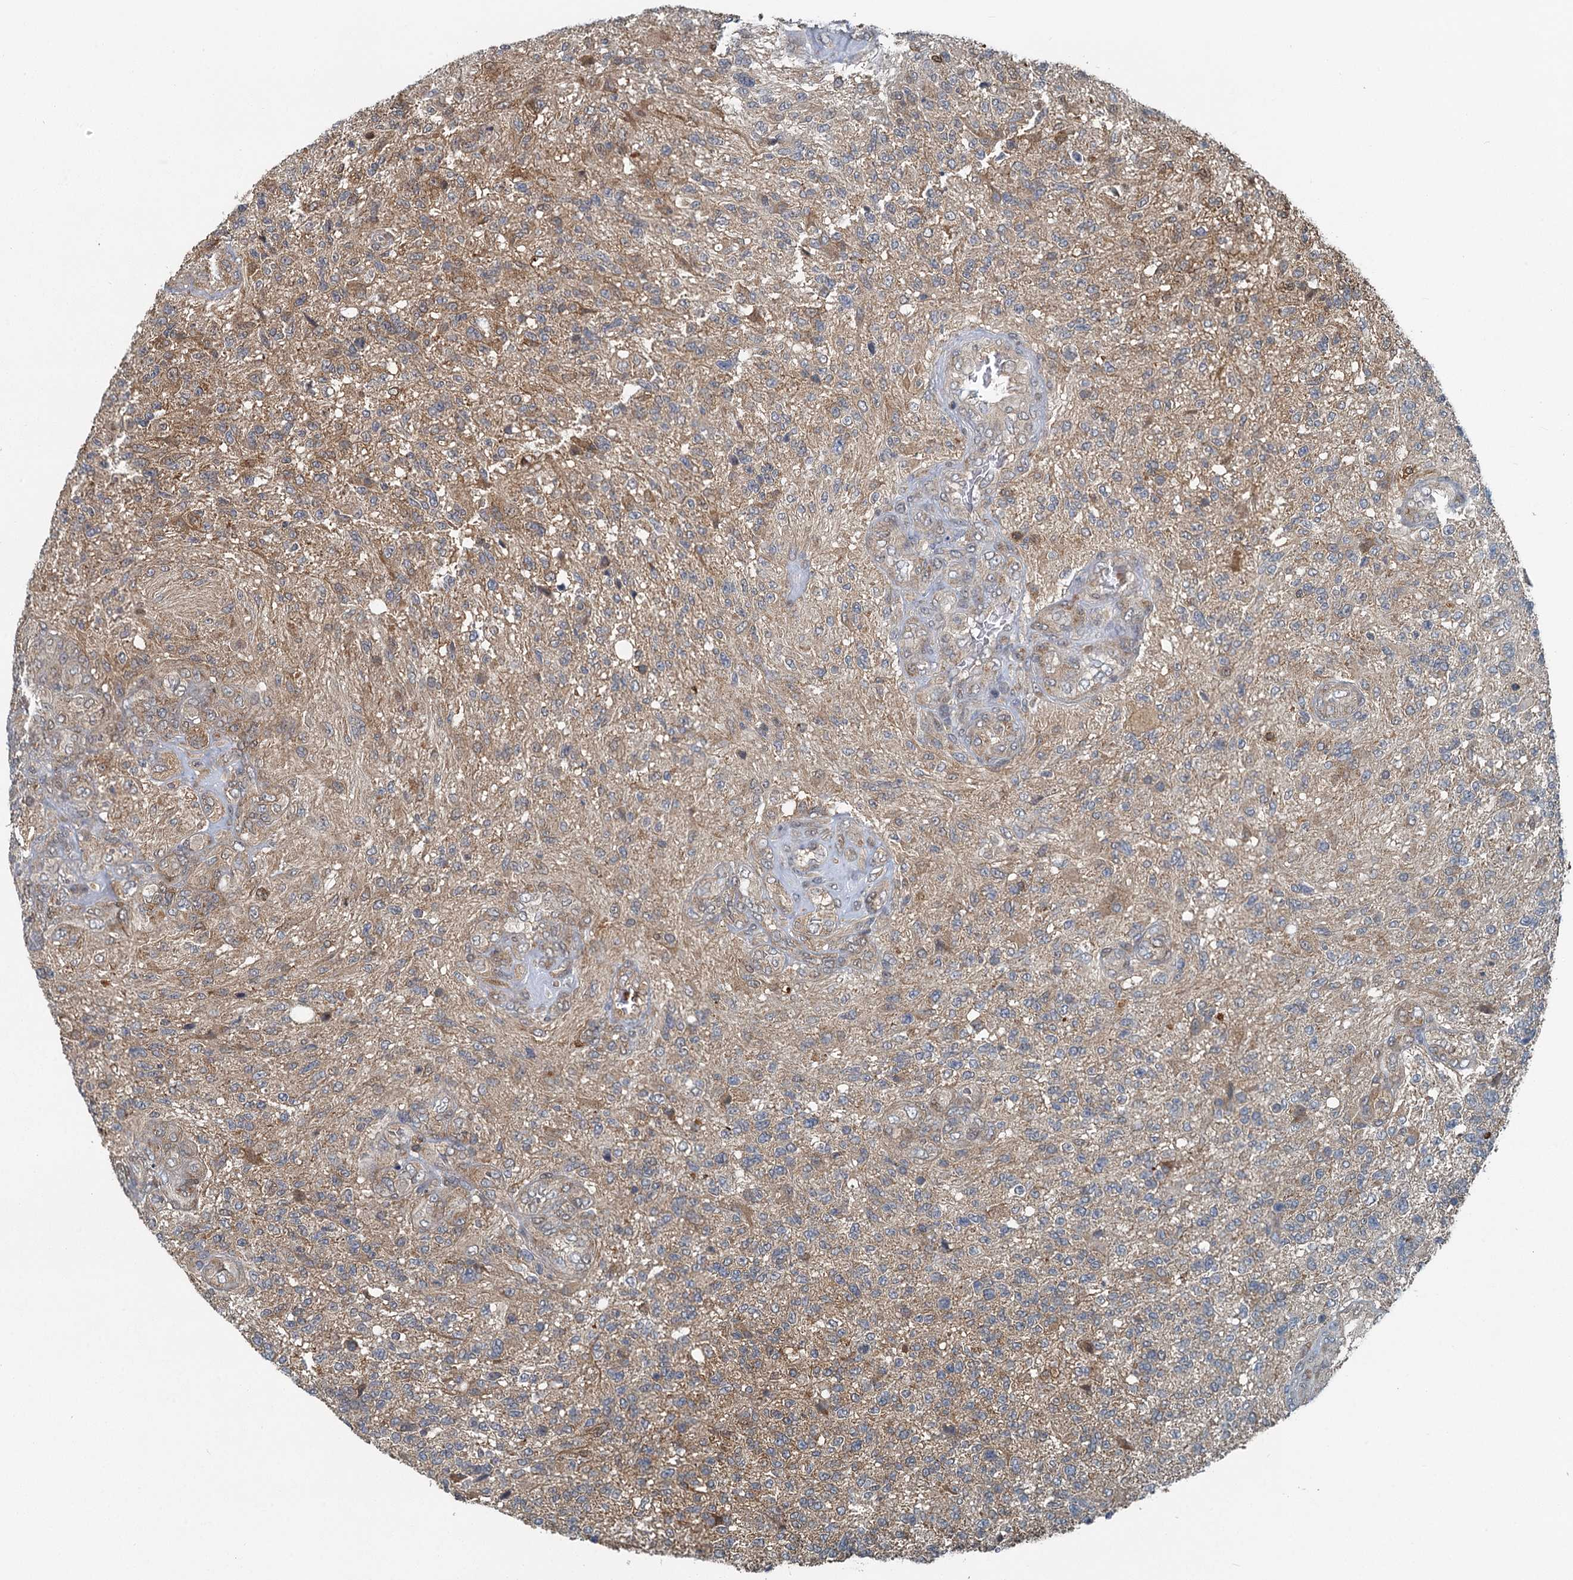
{"staining": {"intensity": "weak", "quantity": "<25%", "location": "cytoplasmic/membranous"}, "tissue": "glioma", "cell_type": "Tumor cells", "image_type": "cancer", "snomed": [{"axis": "morphology", "description": "Glioma, malignant, High grade"}, {"axis": "topography", "description": "Brain"}], "caption": "Immunohistochemistry image of human glioma stained for a protein (brown), which exhibits no expression in tumor cells.", "gene": "GPI", "patient": {"sex": "male", "age": 56}}